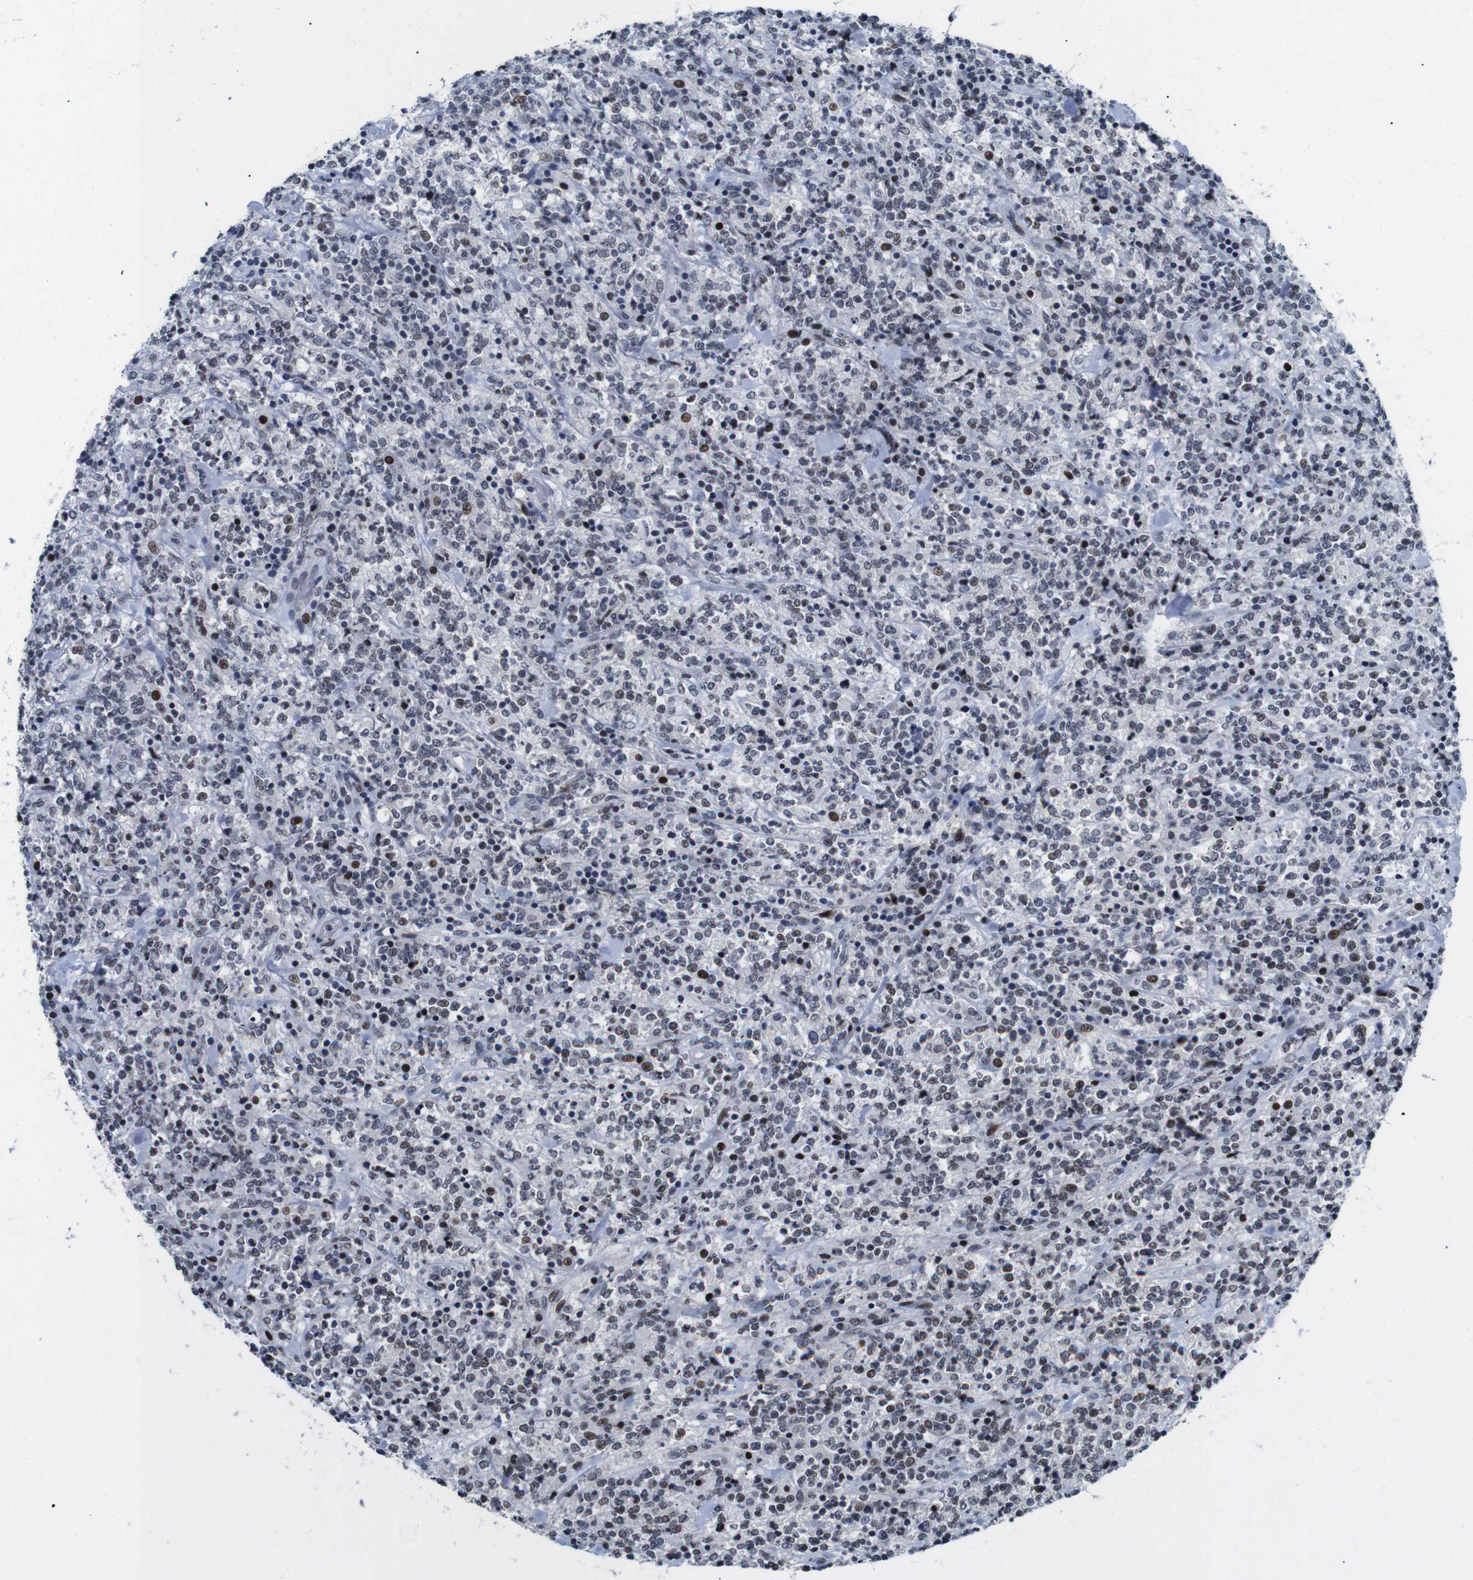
{"staining": {"intensity": "weak", "quantity": "25%-75%", "location": "nuclear"}, "tissue": "lymphoma", "cell_type": "Tumor cells", "image_type": "cancer", "snomed": [{"axis": "morphology", "description": "Malignant lymphoma, non-Hodgkin's type, High grade"}, {"axis": "topography", "description": "Soft tissue"}], "caption": "High-grade malignant lymphoma, non-Hodgkin's type stained for a protein displays weak nuclear positivity in tumor cells.", "gene": "EIF4G1", "patient": {"sex": "male", "age": 18}}